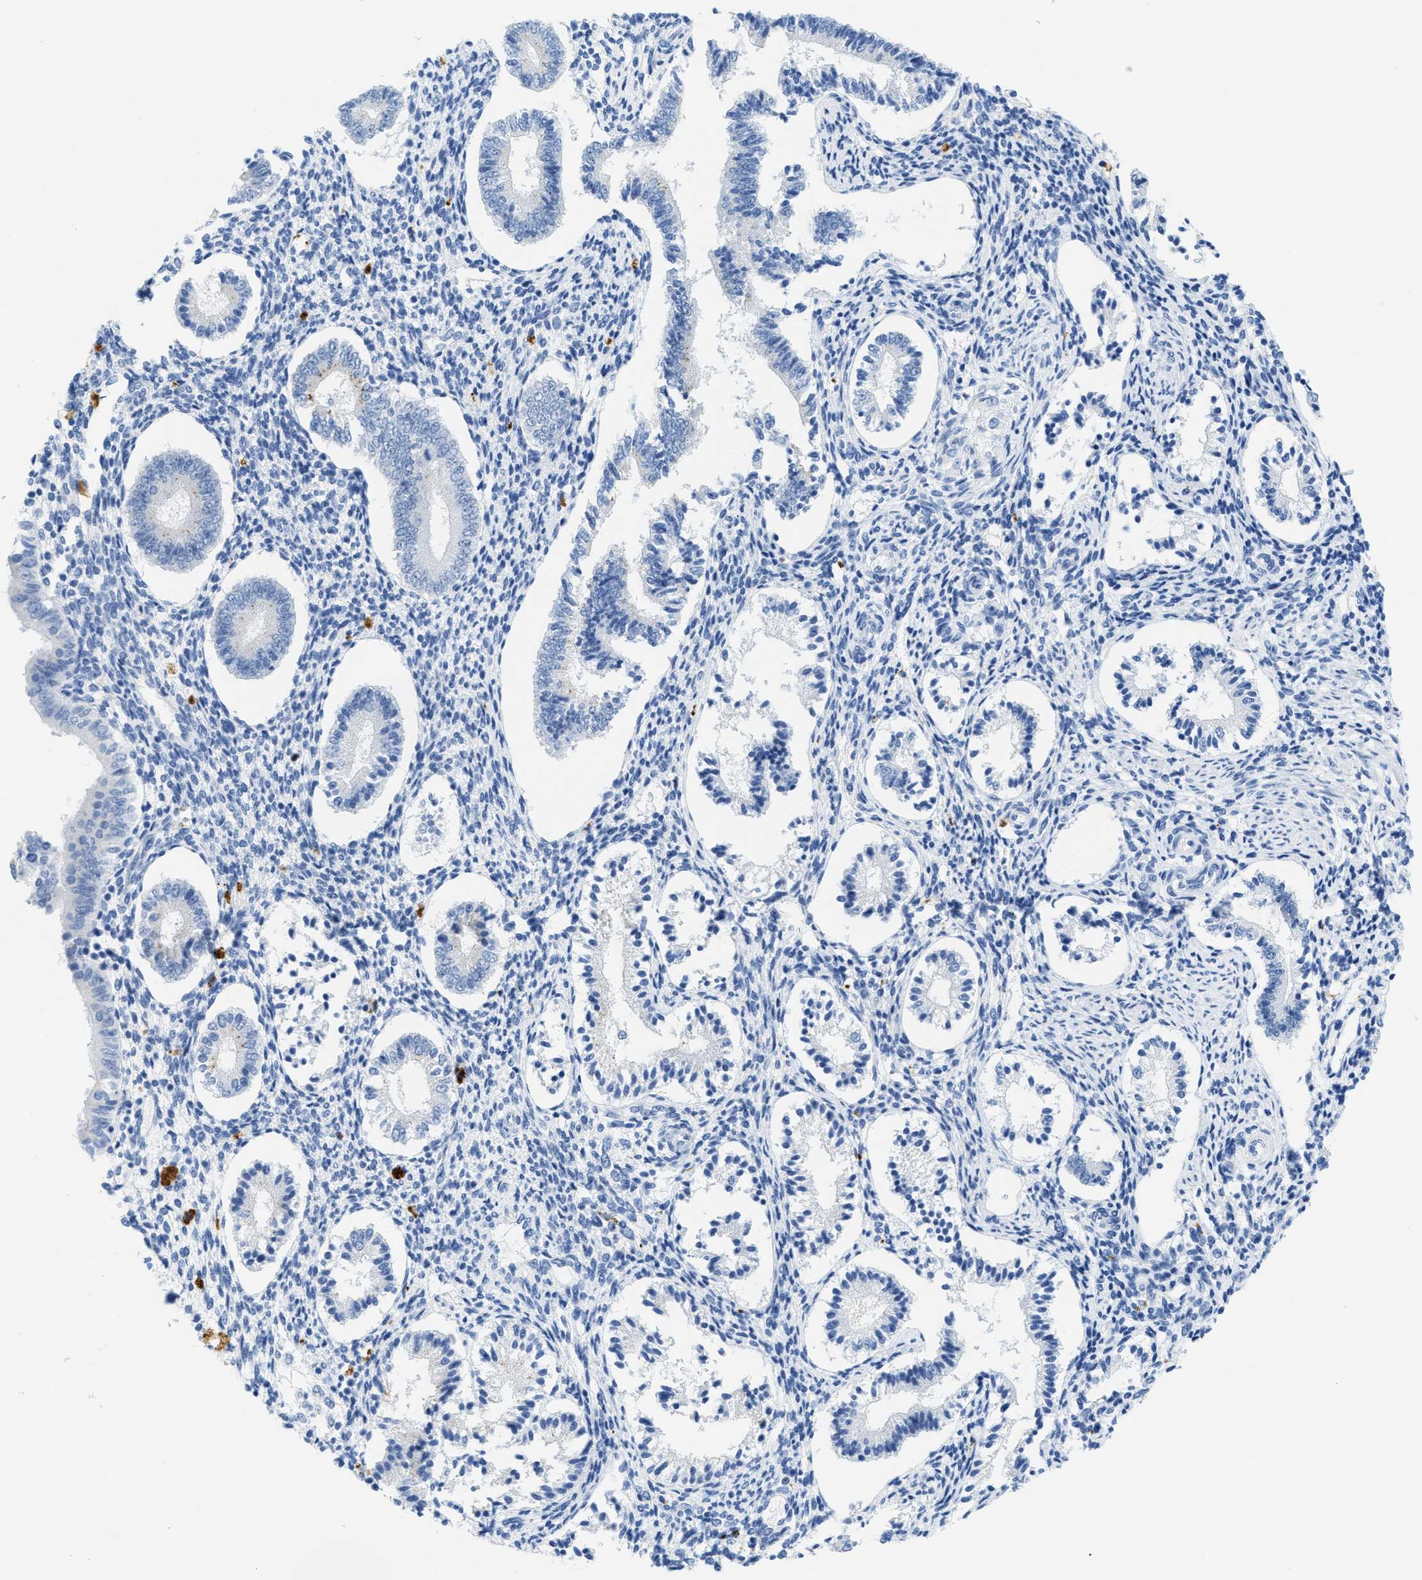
{"staining": {"intensity": "negative", "quantity": "none", "location": "none"}, "tissue": "endometrium", "cell_type": "Cells in endometrial stroma", "image_type": "normal", "snomed": [{"axis": "morphology", "description": "Normal tissue, NOS"}, {"axis": "topography", "description": "Endometrium"}], "caption": "Human endometrium stained for a protein using immunohistochemistry displays no positivity in cells in endometrial stroma.", "gene": "WDR4", "patient": {"sex": "female", "age": 42}}